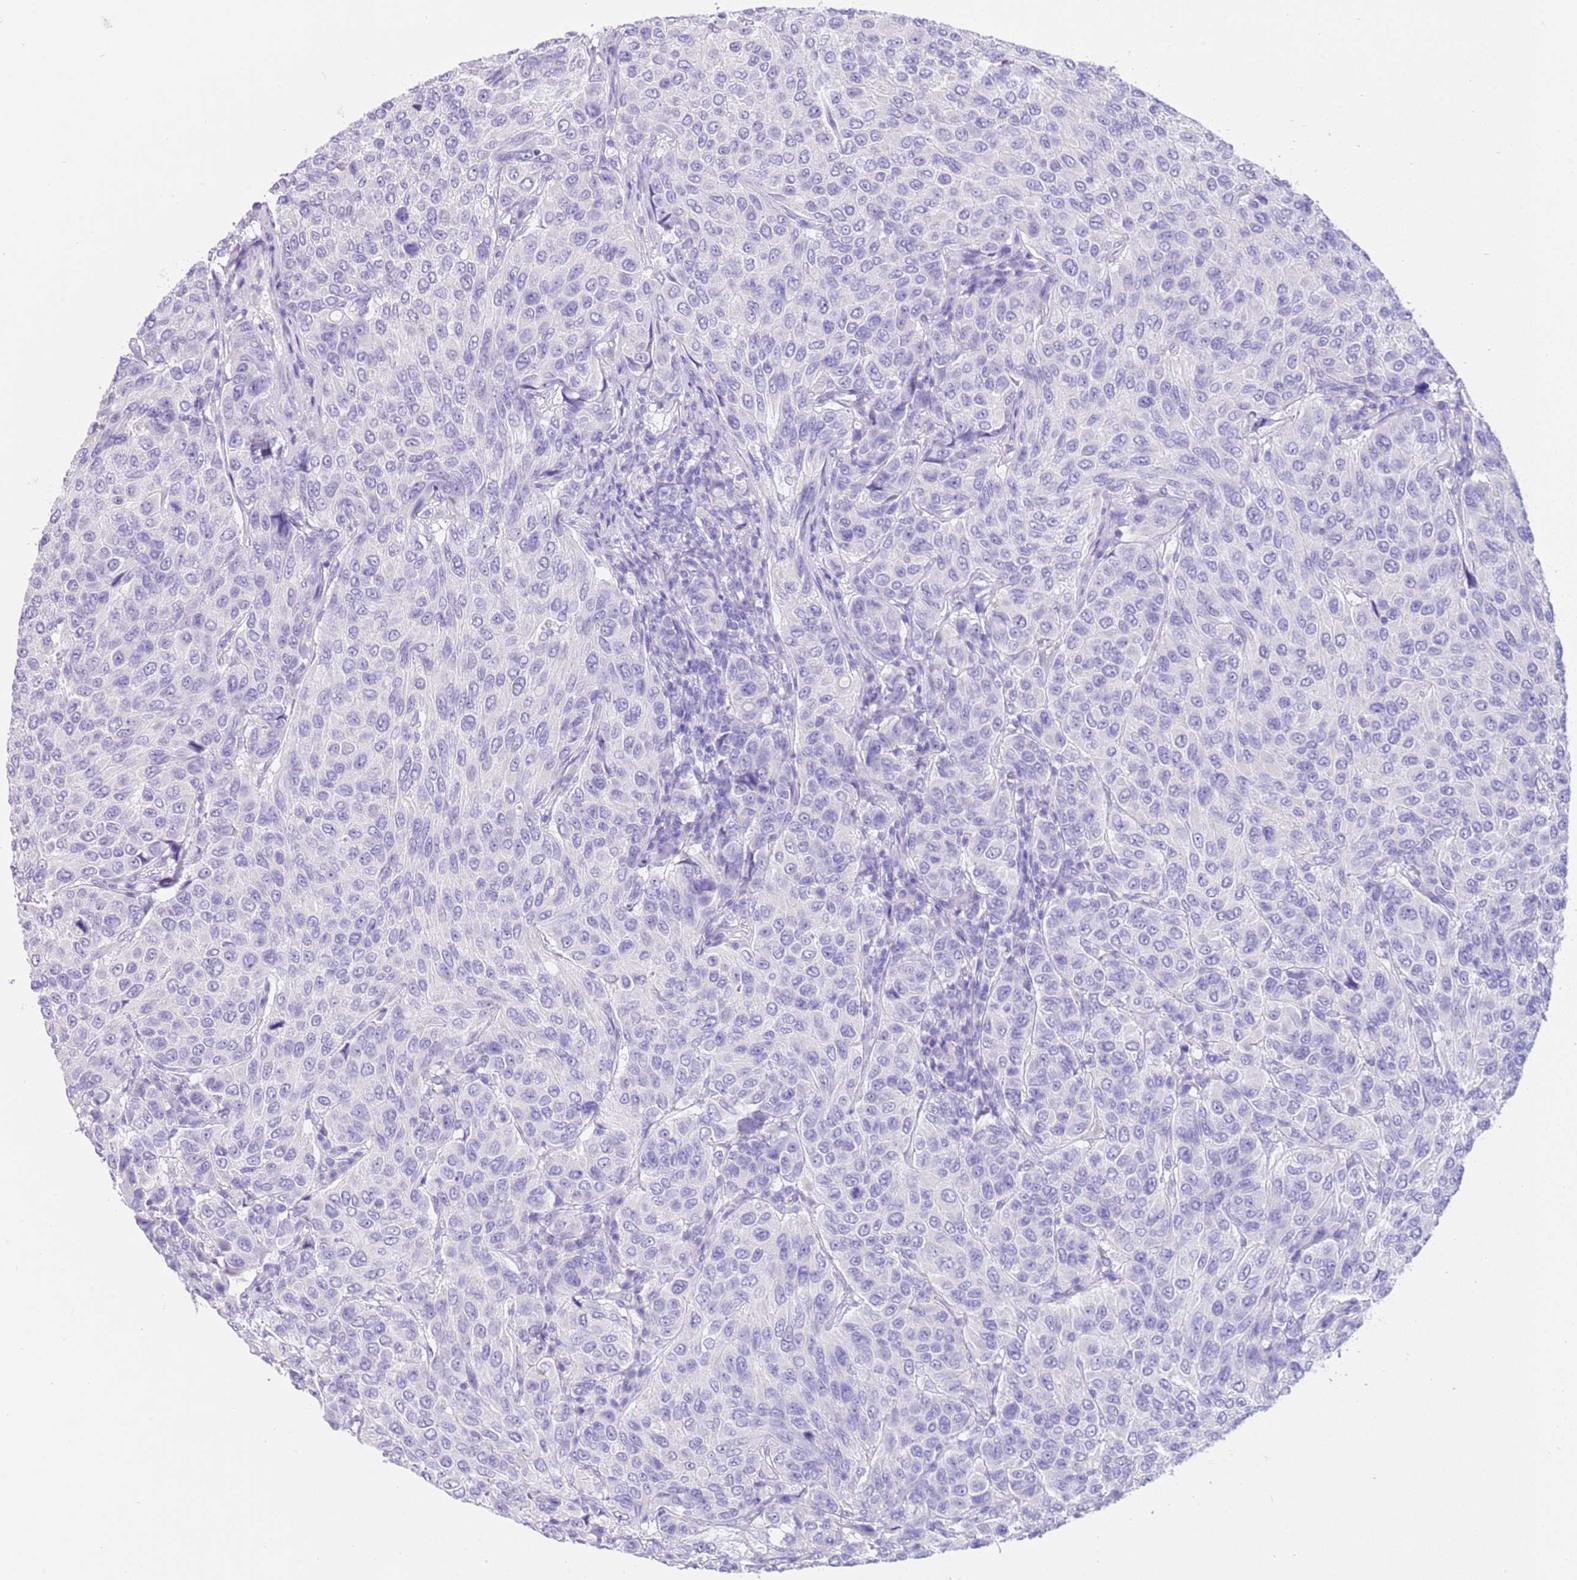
{"staining": {"intensity": "negative", "quantity": "none", "location": "none"}, "tissue": "breast cancer", "cell_type": "Tumor cells", "image_type": "cancer", "snomed": [{"axis": "morphology", "description": "Duct carcinoma"}, {"axis": "topography", "description": "Breast"}], "caption": "Immunohistochemistry (IHC) of invasive ductal carcinoma (breast) demonstrates no expression in tumor cells.", "gene": "CPB1", "patient": {"sex": "female", "age": 55}}